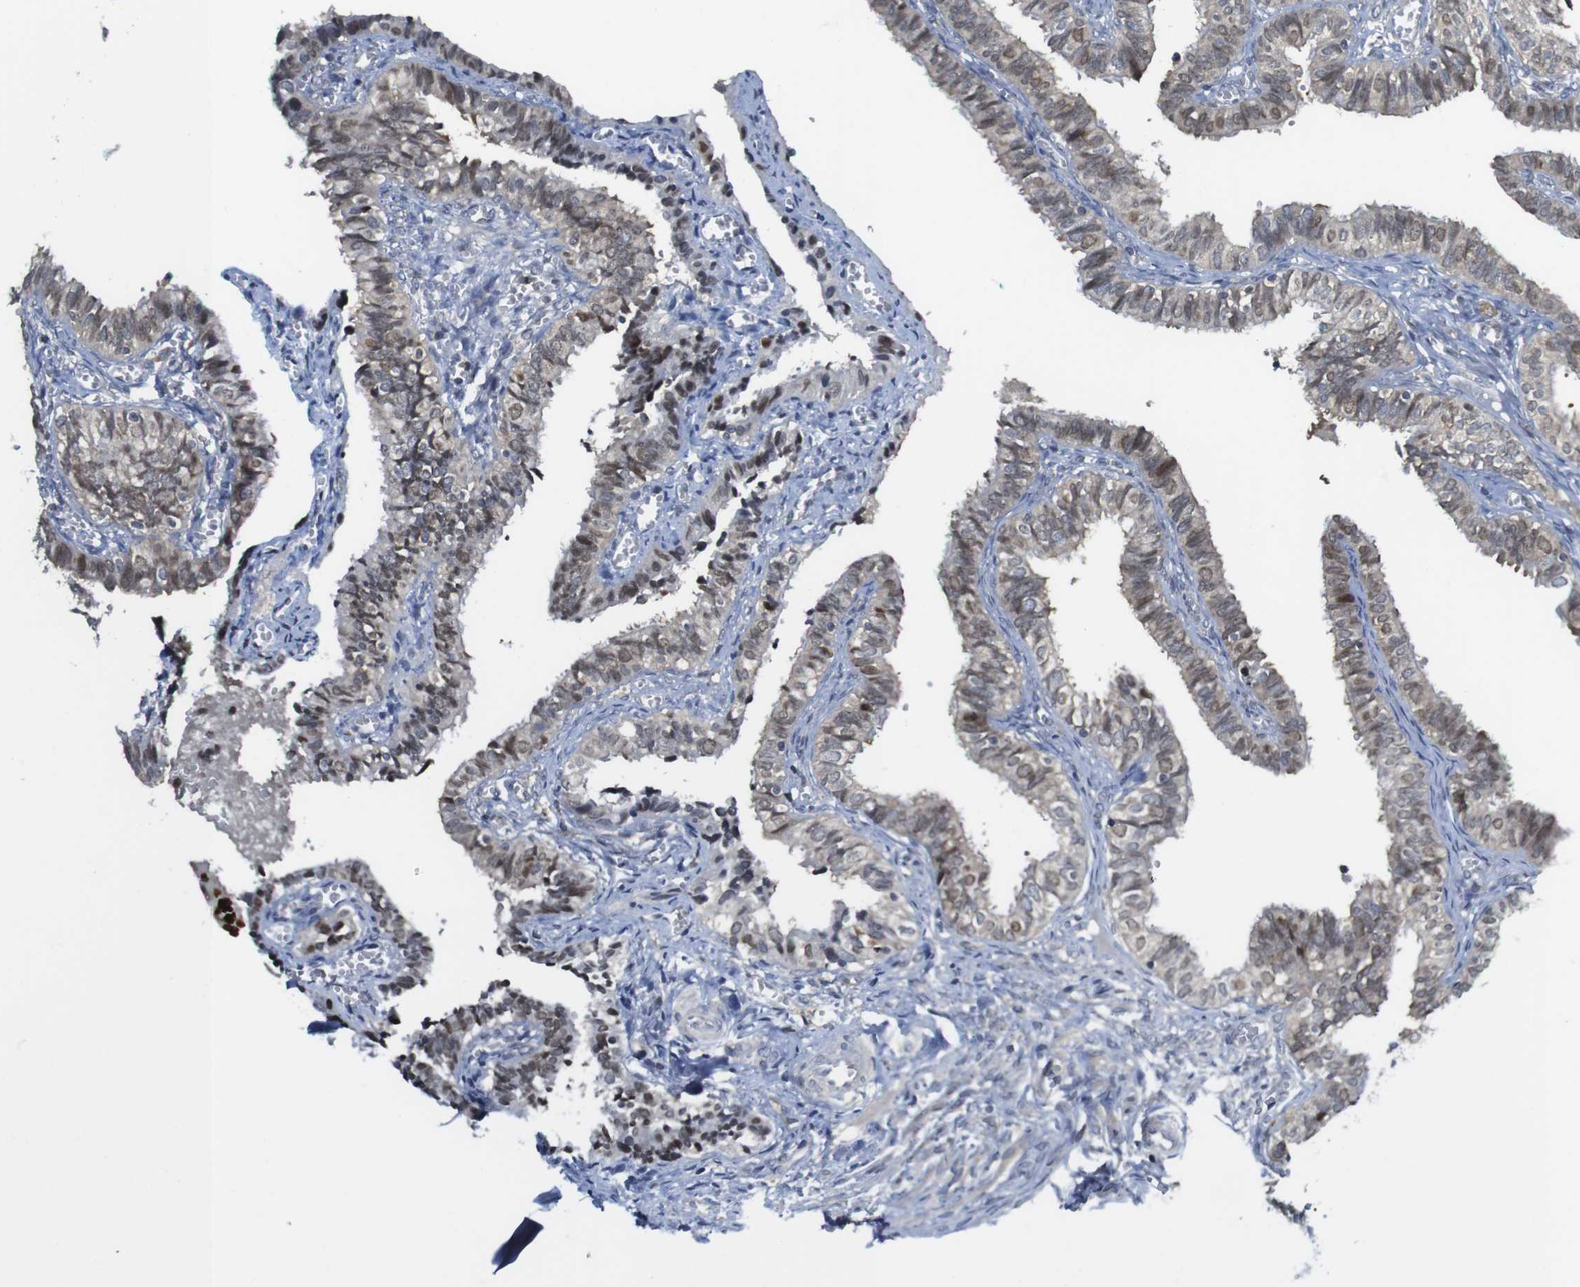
{"staining": {"intensity": "moderate", "quantity": ">75%", "location": "cytoplasmic/membranous,nuclear"}, "tissue": "fallopian tube", "cell_type": "Glandular cells", "image_type": "normal", "snomed": [{"axis": "morphology", "description": "Normal tissue, NOS"}, {"axis": "topography", "description": "Fallopian tube"}], "caption": "Protein staining displays moderate cytoplasmic/membranous,nuclear expression in approximately >75% of glandular cells in benign fallopian tube. (Stains: DAB (3,3'-diaminobenzidine) in brown, nuclei in blue, Microscopy: brightfield microscopy at high magnification).", "gene": "RCC1", "patient": {"sex": "female", "age": 46}}